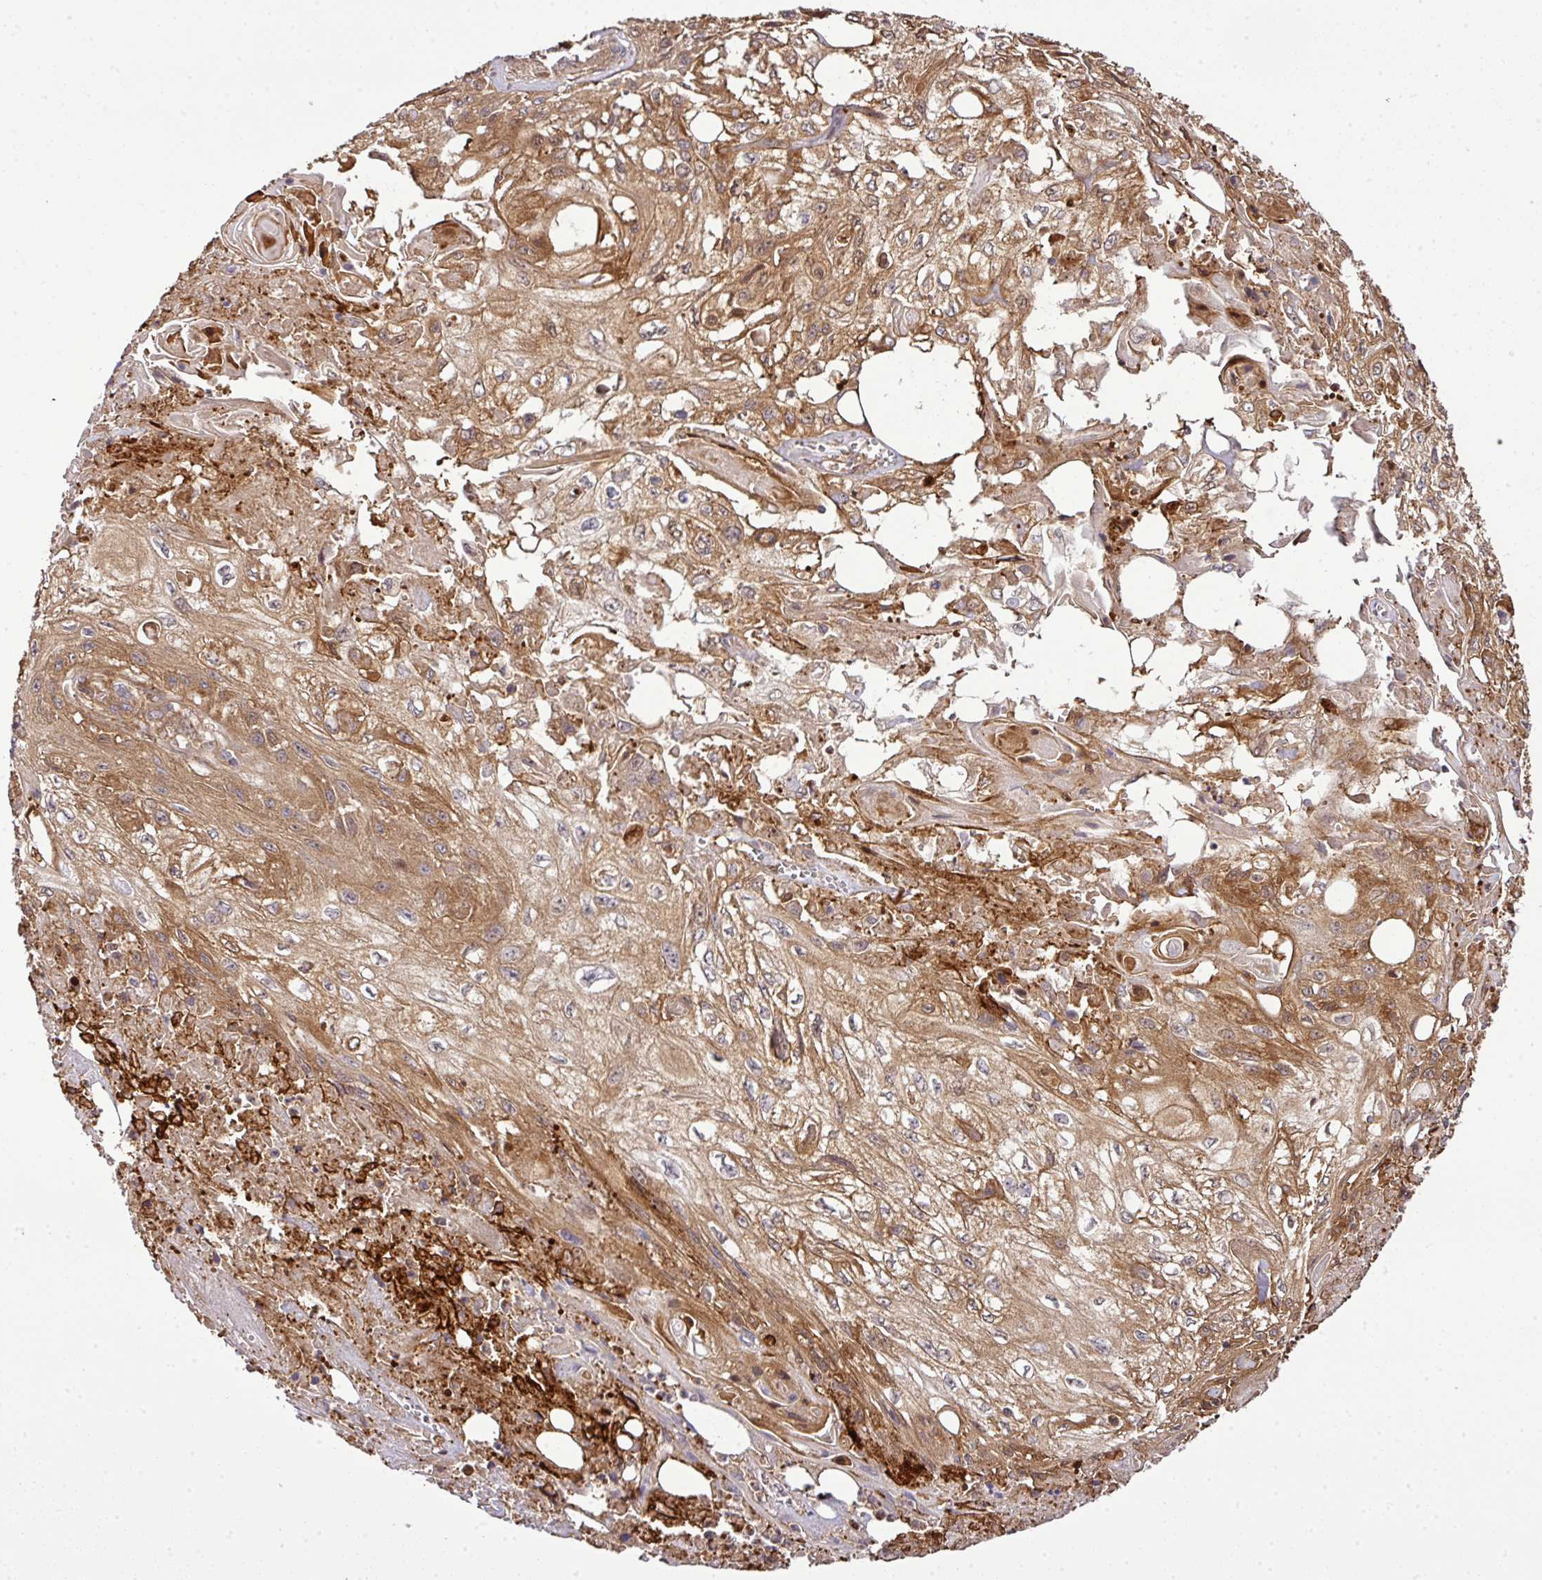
{"staining": {"intensity": "moderate", "quantity": ">75%", "location": "cytoplasmic/membranous"}, "tissue": "skin cancer", "cell_type": "Tumor cells", "image_type": "cancer", "snomed": [{"axis": "morphology", "description": "Squamous cell carcinoma, NOS"}, {"axis": "morphology", "description": "Squamous cell carcinoma, metastatic, NOS"}, {"axis": "topography", "description": "Skin"}, {"axis": "topography", "description": "Lymph node"}], "caption": "A micrograph of metastatic squamous cell carcinoma (skin) stained for a protein shows moderate cytoplasmic/membranous brown staining in tumor cells.", "gene": "TMEM107", "patient": {"sex": "male", "age": 75}}